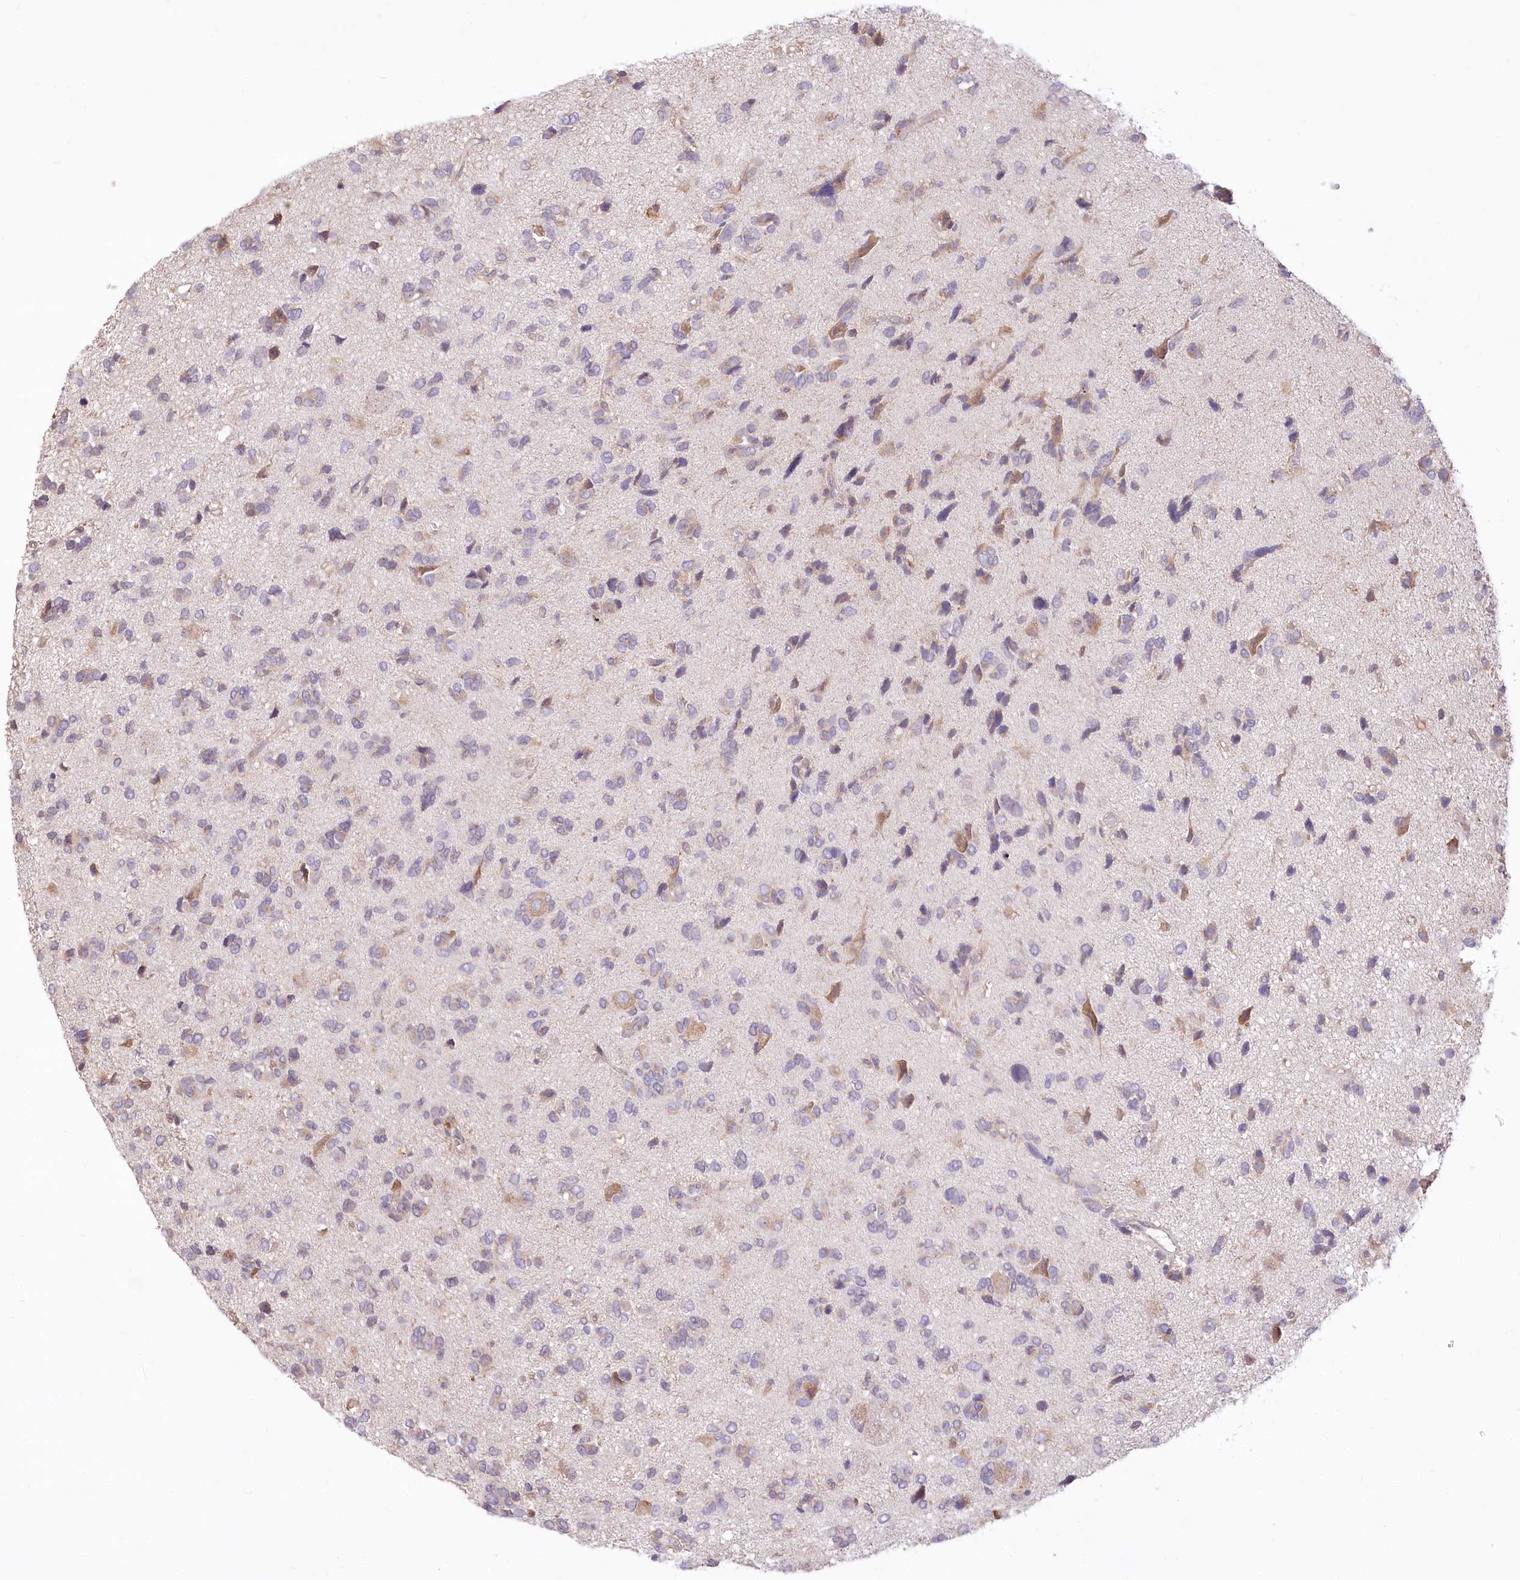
{"staining": {"intensity": "weak", "quantity": "<25%", "location": "cytoplasmic/membranous"}, "tissue": "glioma", "cell_type": "Tumor cells", "image_type": "cancer", "snomed": [{"axis": "morphology", "description": "Glioma, malignant, High grade"}, {"axis": "topography", "description": "Brain"}], "caption": "The histopathology image reveals no significant positivity in tumor cells of glioma.", "gene": "STT3B", "patient": {"sex": "female", "age": 59}}